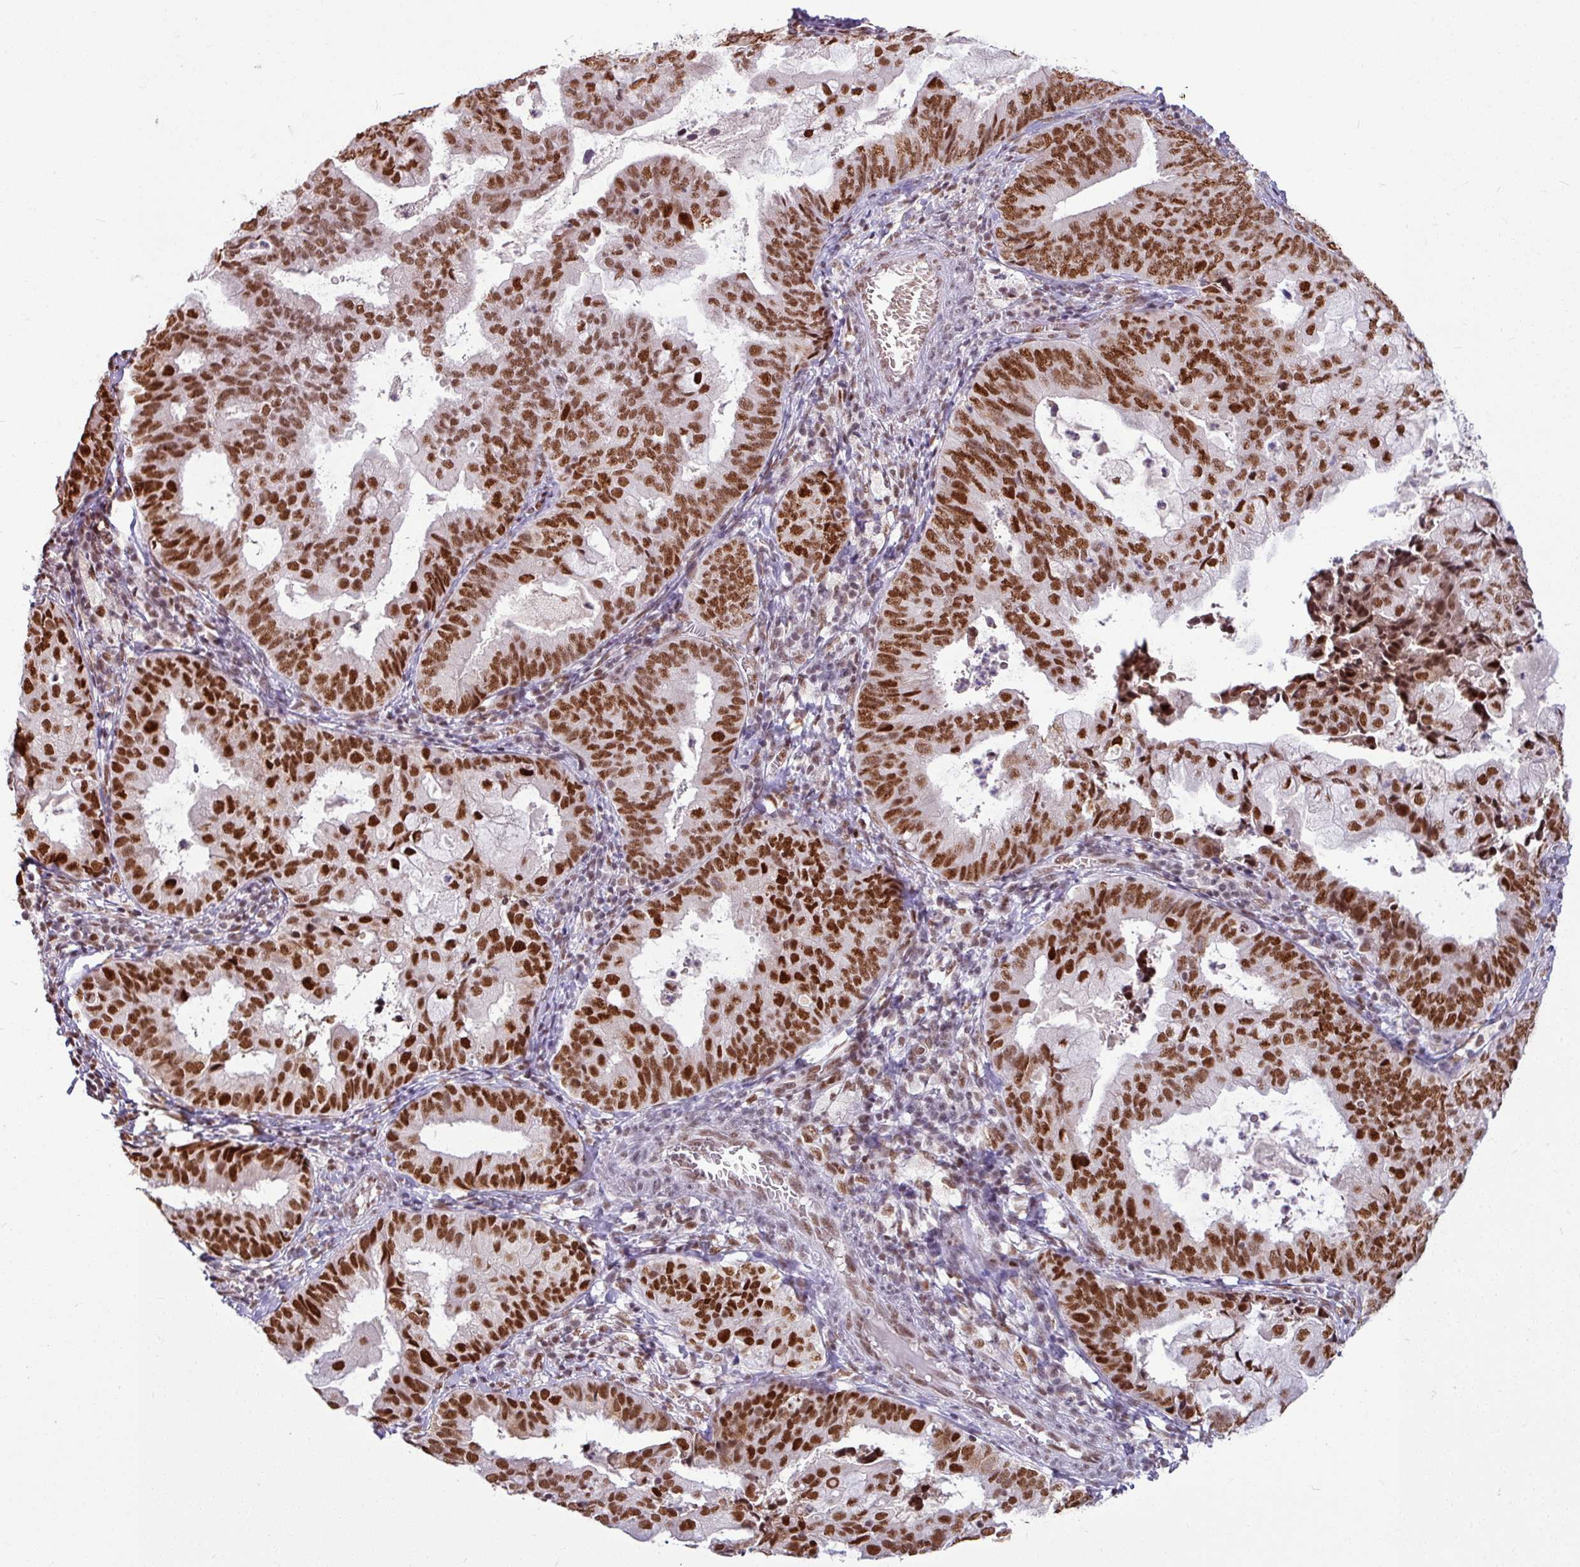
{"staining": {"intensity": "strong", "quantity": ">75%", "location": "nuclear"}, "tissue": "endometrial cancer", "cell_type": "Tumor cells", "image_type": "cancer", "snomed": [{"axis": "morphology", "description": "Adenocarcinoma, NOS"}, {"axis": "topography", "description": "Endometrium"}], "caption": "Endometrial cancer (adenocarcinoma) tissue demonstrates strong nuclear positivity in about >75% of tumor cells (DAB (3,3'-diaminobenzidine) IHC with brightfield microscopy, high magnification).", "gene": "TDG", "patient": {"sex": "female", "age": 80}}